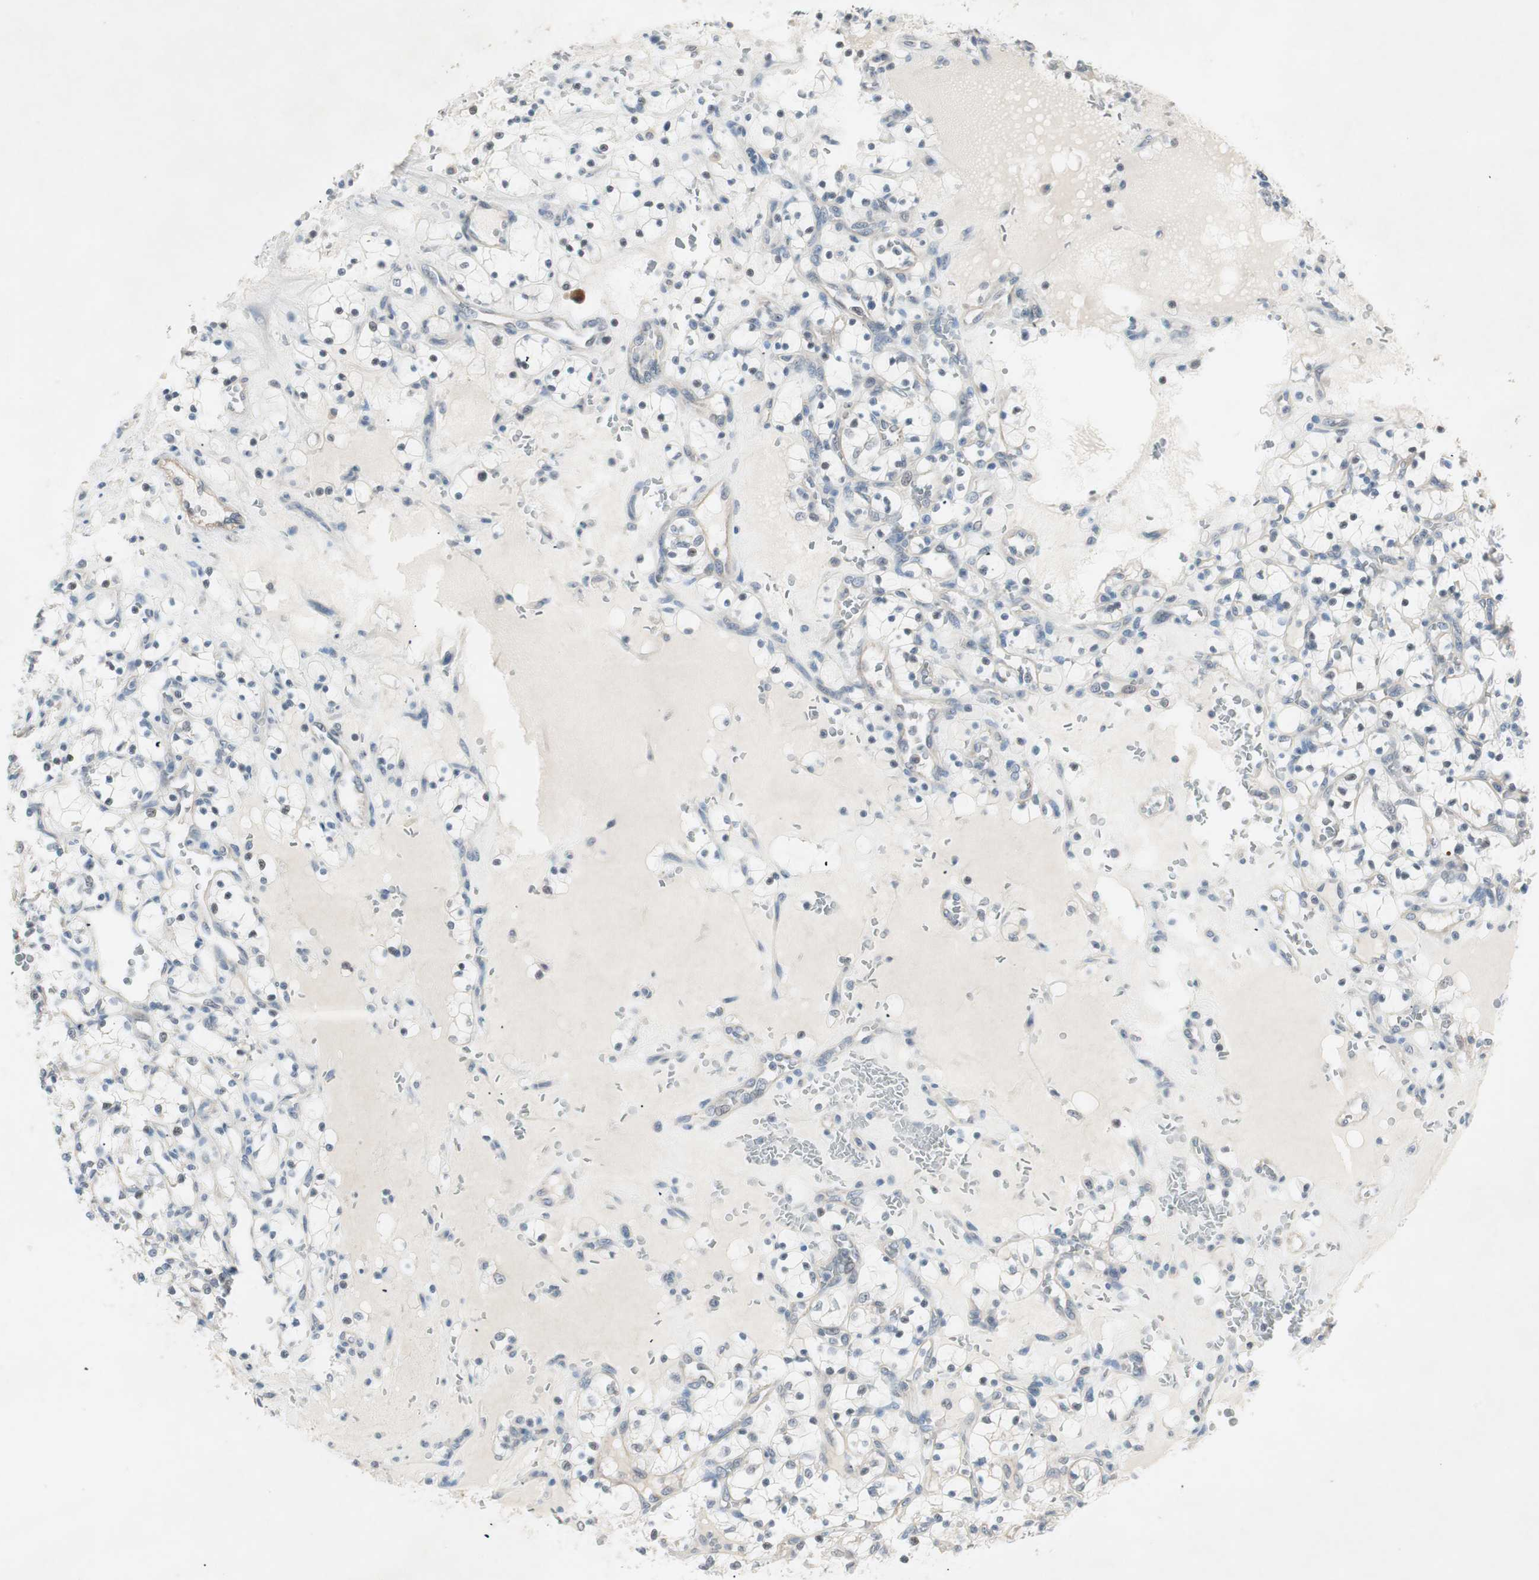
{"staining": {"intensity": "negative", "quantity": "none", "location": "none"}, "tissue": "renal cancer", "cell_type": "Tumor cells", "image_type": "cancer", "snomed": [{"axis": "morphology", "description": "Adenocarcinoma, NOS"}, {"axis": "topography", "description": "Kidney"}], "caption": "Tumor cells show no significant protein positivity in renal adenocarcinoma. (DAB immunohistochemistry visualized using brightfield microscopy, high magnification).", "gene": "ITGB4", "patient": {"sex": "female", "age": 69}}